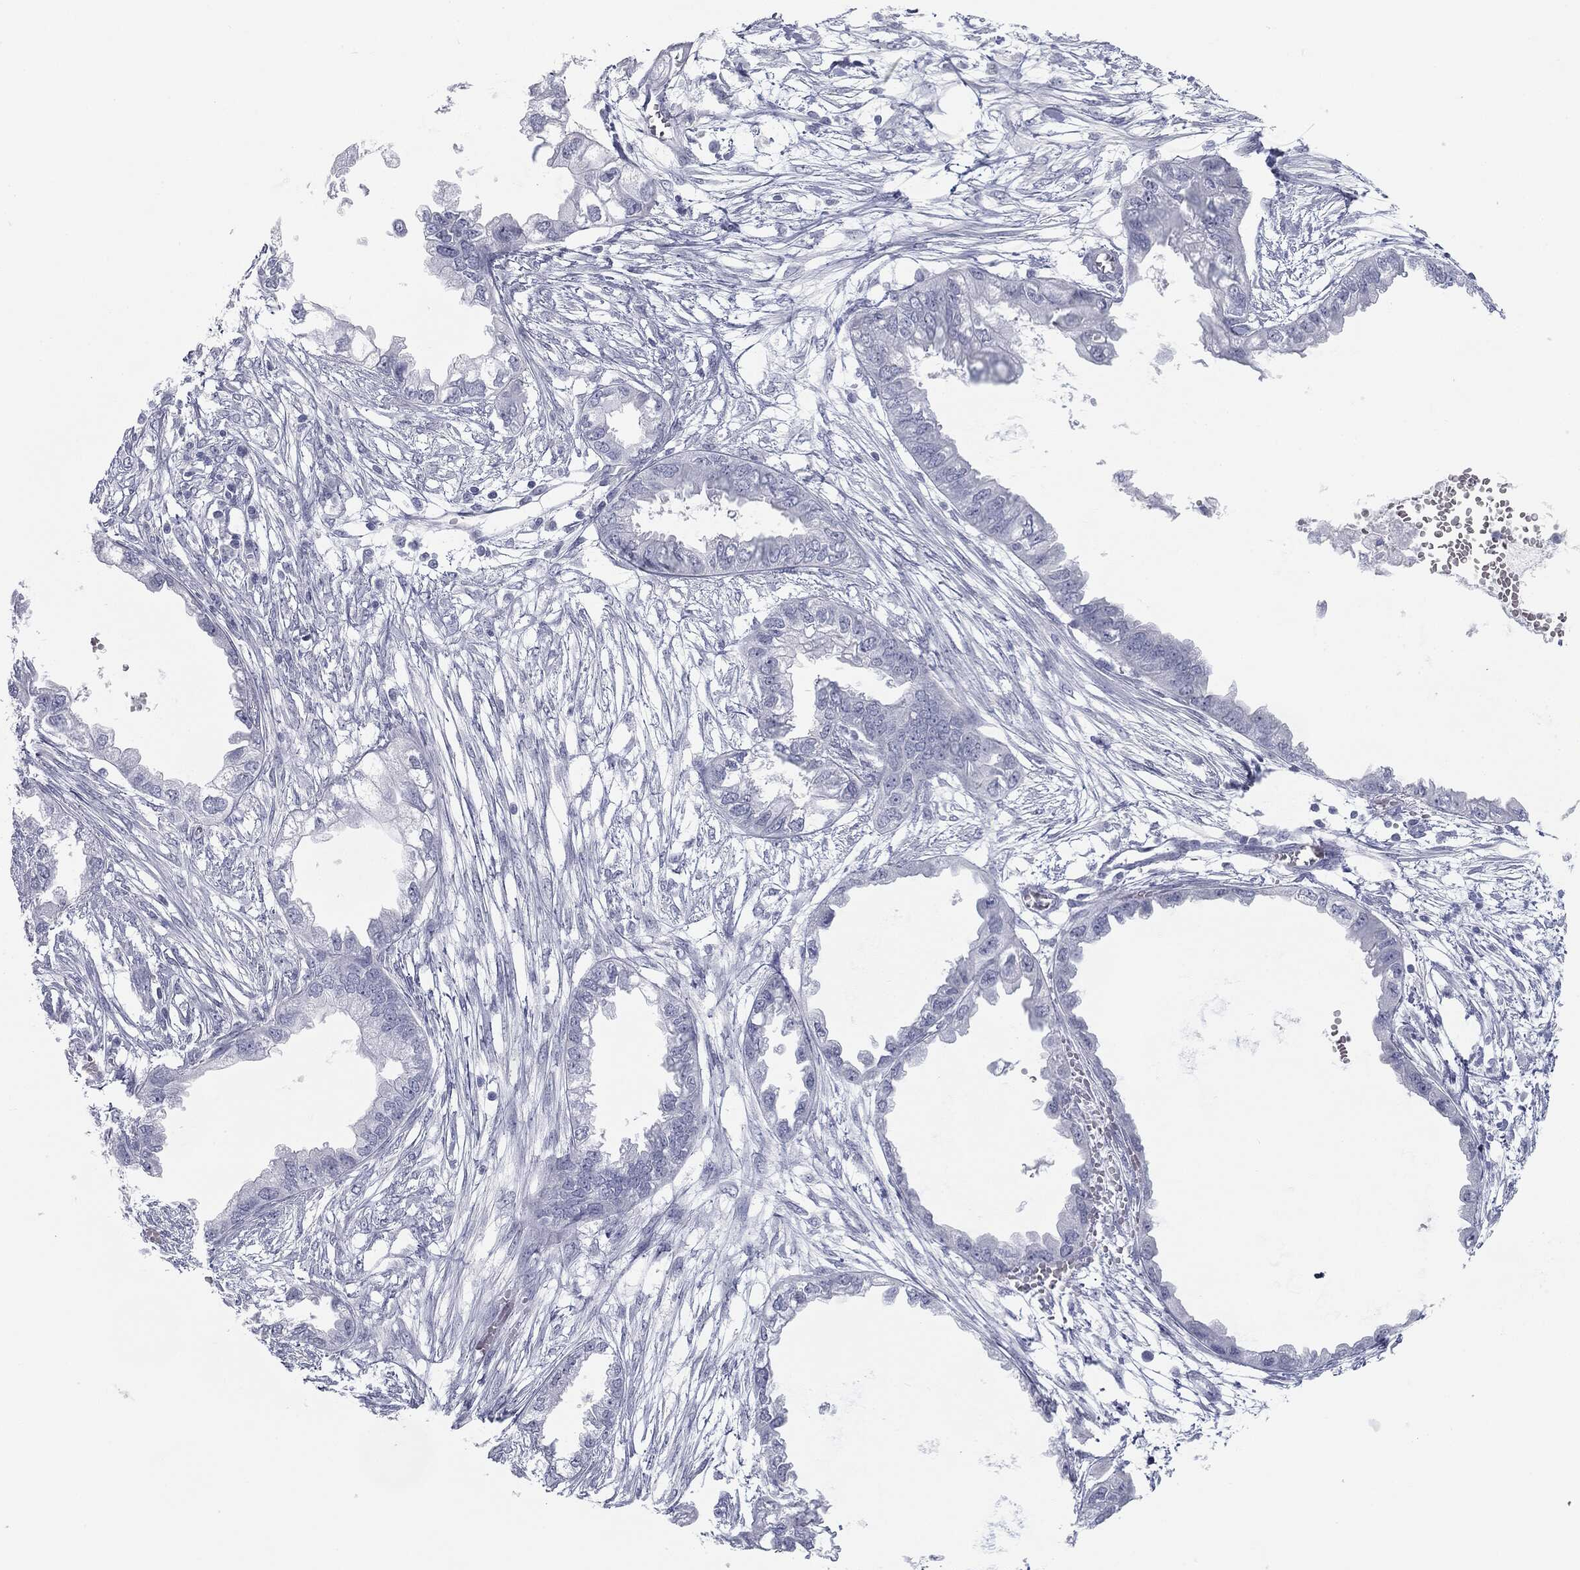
{"staining": {"intensity": "negative", "quantity": "none", "location": "none"}, "tissue": "endometrial cancer", "cell_type": "Tumor cells", "image_type": "cancer", "snomed": [{"axis": "morphology", "description": "Adenocarcinoma, NOS"}, {"axis": "morphology", "description": "Adenocarcinoma, metastatic, NOS"}, {"axis": "topography", "description": "Adipose tissue"}, {"axis": "topography", "description": "Endometrium"}], "caption": "Protein analysis of endometrial metastatic adenocarcinoma exhibits no significant expression in tumor cells.", "gene": "TPO", "patient": {"sex": "female", "age": 67}}